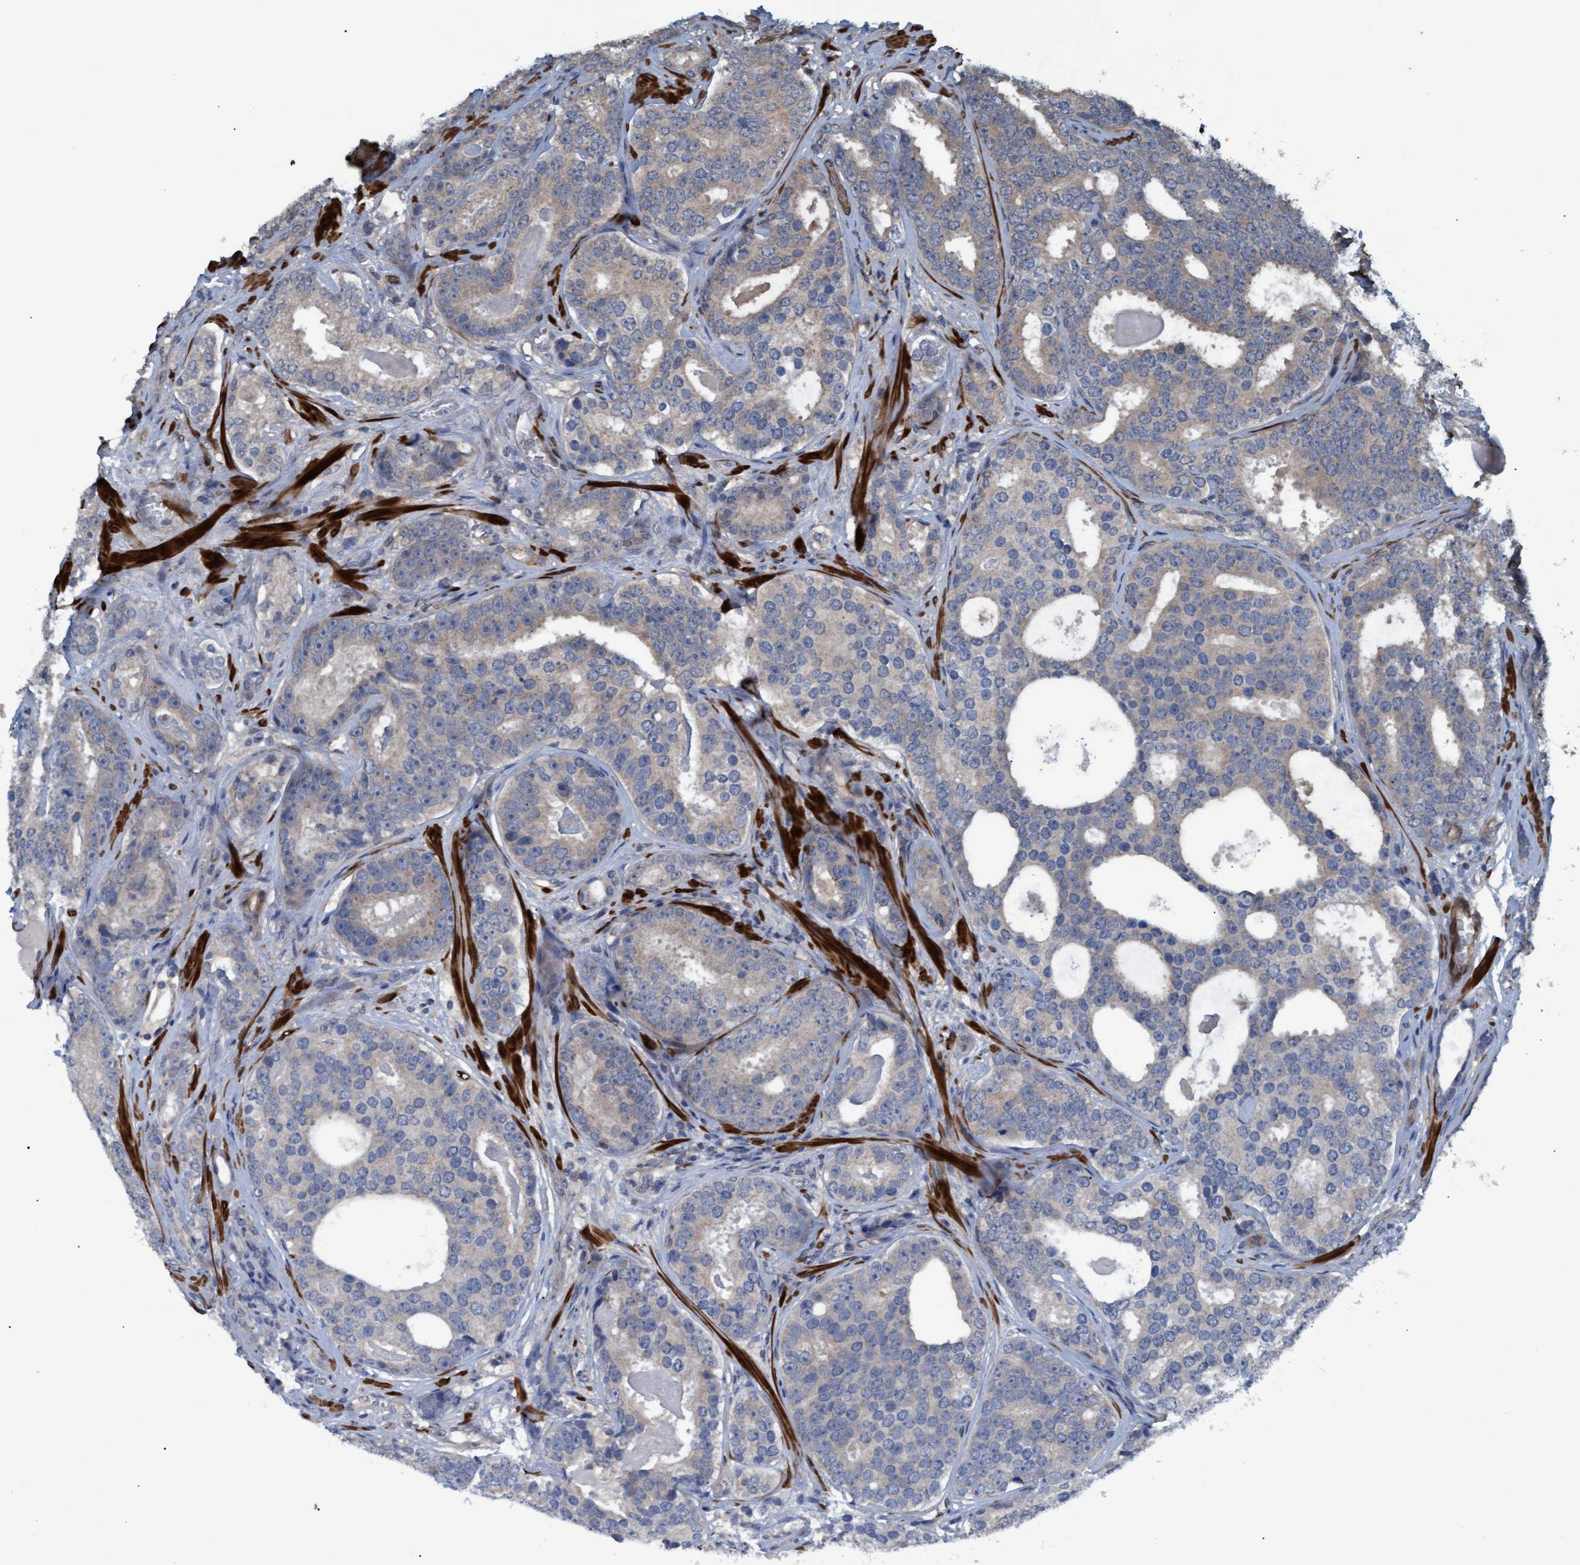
{"staining": {"intensity": "weak", "quantity": "25%-75%", "location": "cytoplasmic/membranous"}, "tissue": "prostate cancer", "cell_type": "Tumor cells", "image_type": "cancer", "snomed": [{"axis": "morphology", "description": "Adenocarcinoma, High grade"}, {"axis": "topography", "description": "Prostate"}], "caption": "Tumor cells reveal low levels of weak cytoplasmic/membranous positivity in approximately 25%-75% of cells in high-grade adenocarcinoma (prostate). The staining was performed using DAB (3,3'-diaminobenzidine) to visualize the protein expression in brown, while the nuclei were stained in blue with hematoxylin (Magnification: 20x).", "gene": "GGT6", "patient": {"sex": "male", "age": 60}}